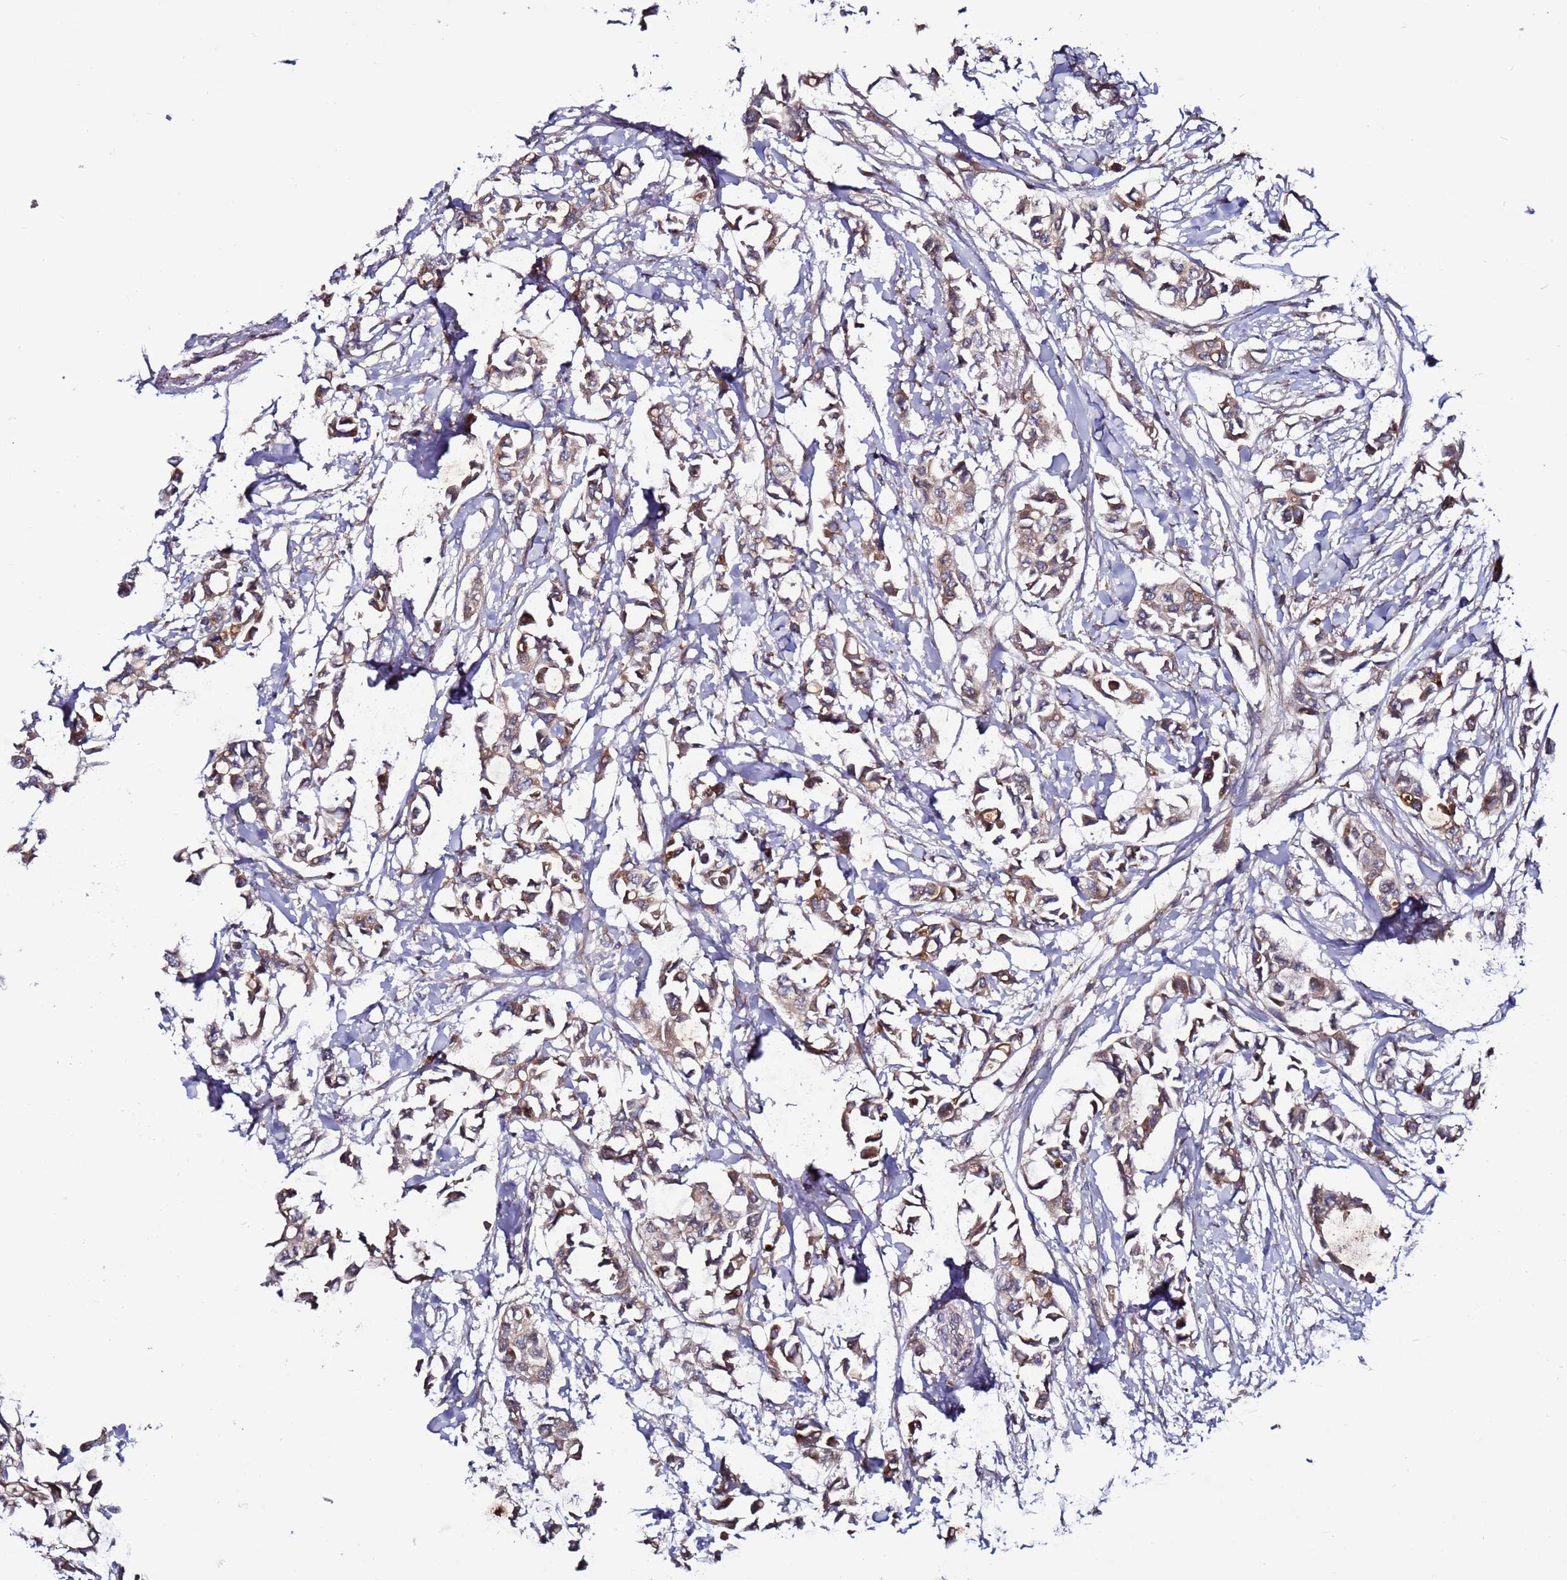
{"staining": {"intensity": "moderate", "quantity": ">75%", "location": "cytoplasmic/membranous"}, "tissue": "breast cancer", "cell_type": "Tumor cells", "image_type": "cancer", "snomed": [{"axis": "morphology", "description": "Duct carcinoma"}, {"axis": "topography", "description": "Breast"}], "caption": "Tumor cells display medium levels of moderate cytoplasmic/membranous expression in approximately >75% of cells in breast cancer (infiltrating ductal carcinoma).", "gene": "TMEM176B", "patient": {"sex": "female", "age": 41}}